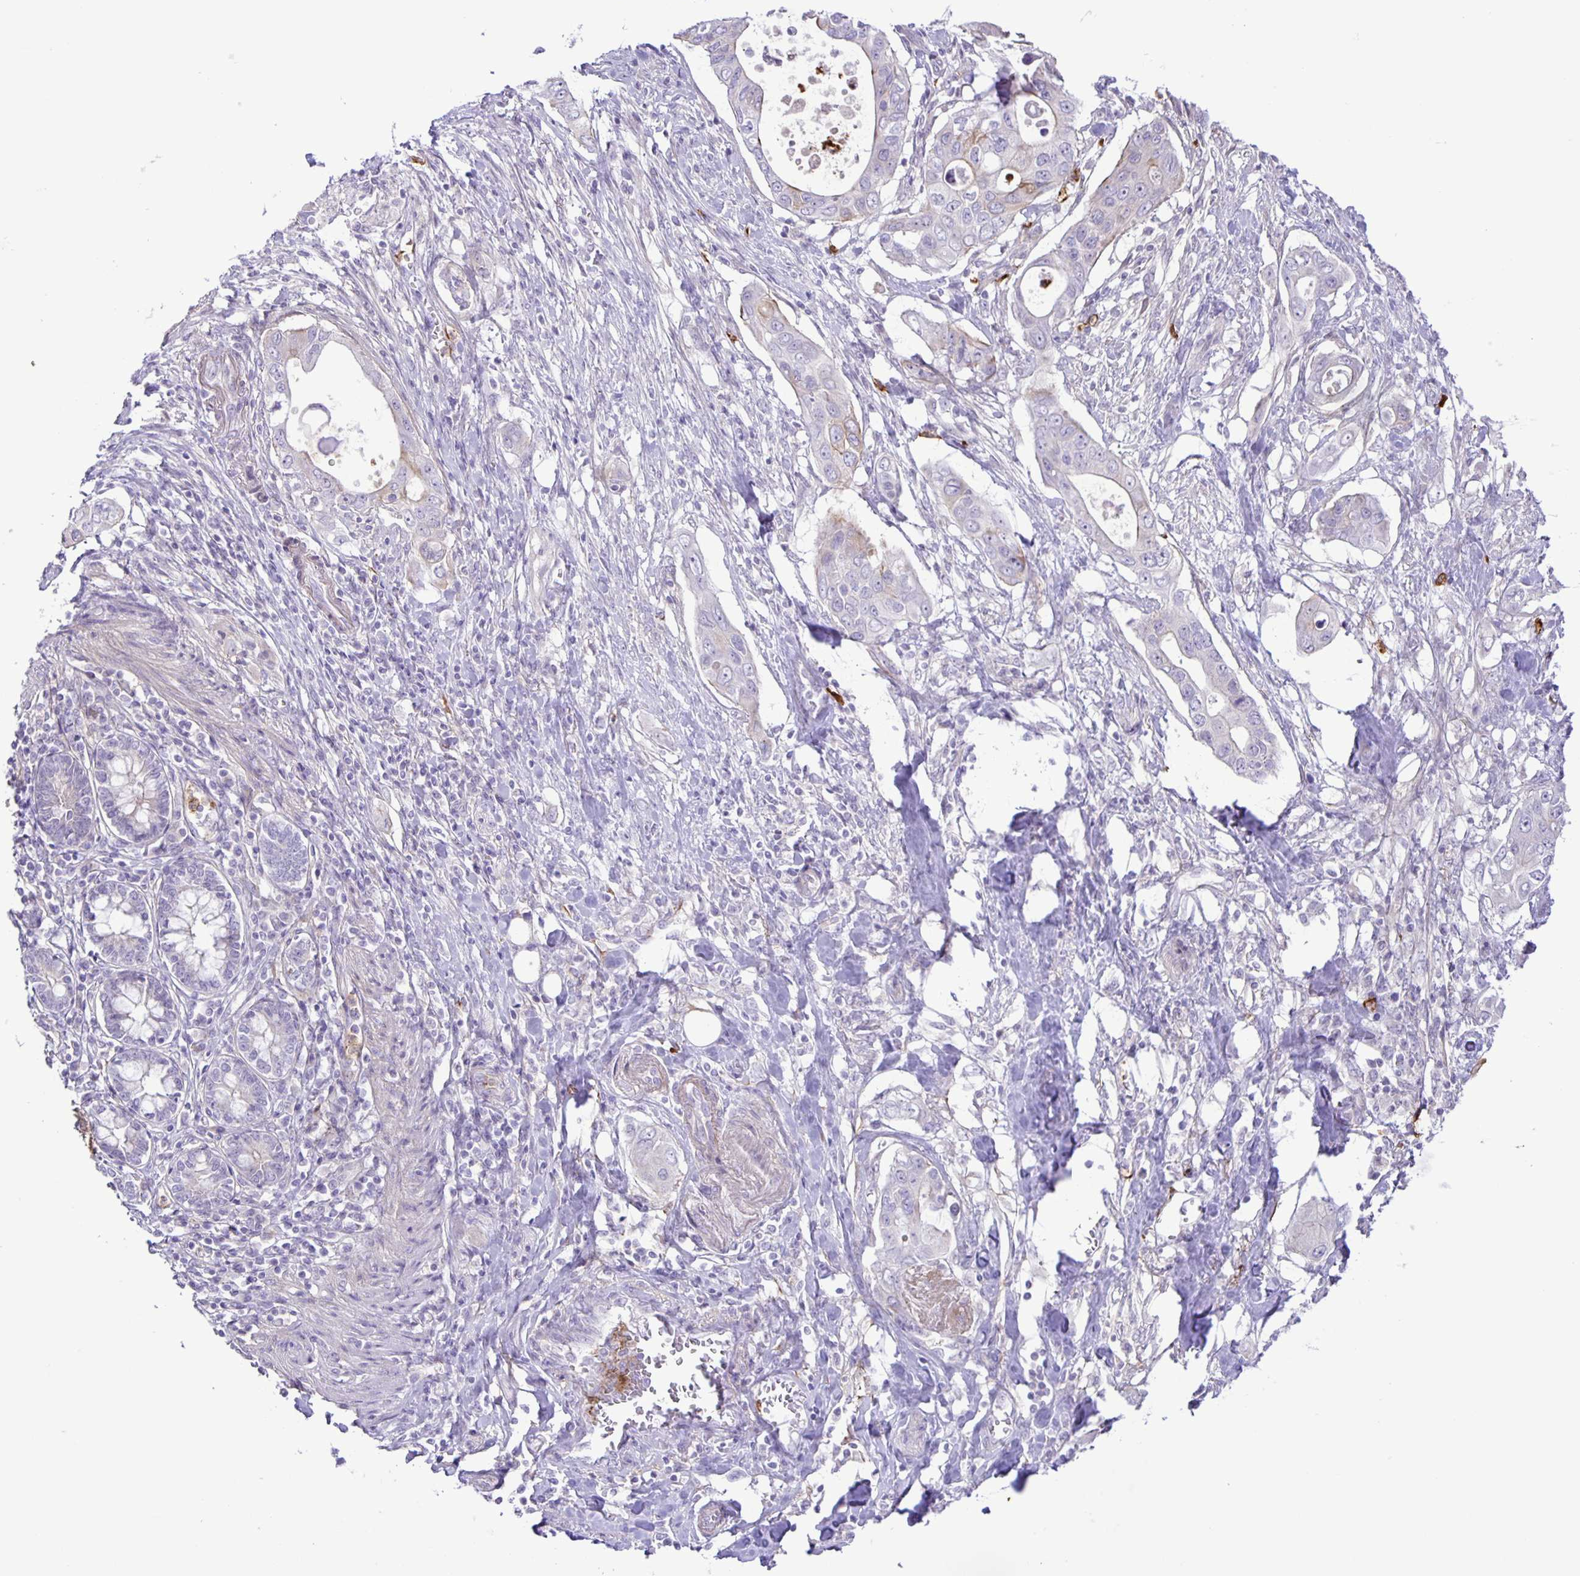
{"staining": {"intensity": "negative", "quantity": "none", "location": "none"}, "tissue": "pancreatic cancer", "cell_type": "Tumor cells", "image_type": "cancer", "snomed": [{"axis": "morphology", "description": "Adenocarcinoma, NOS"}, {"axis": "topography", "description": "Pancreas"}], "caption": "DAB immunohistochemical staining of human pancreatic cancer demonstrates no significant staining in tumor cells.", "gene": "ADCK1", "patient": {"sex": "female", "age": 63}}